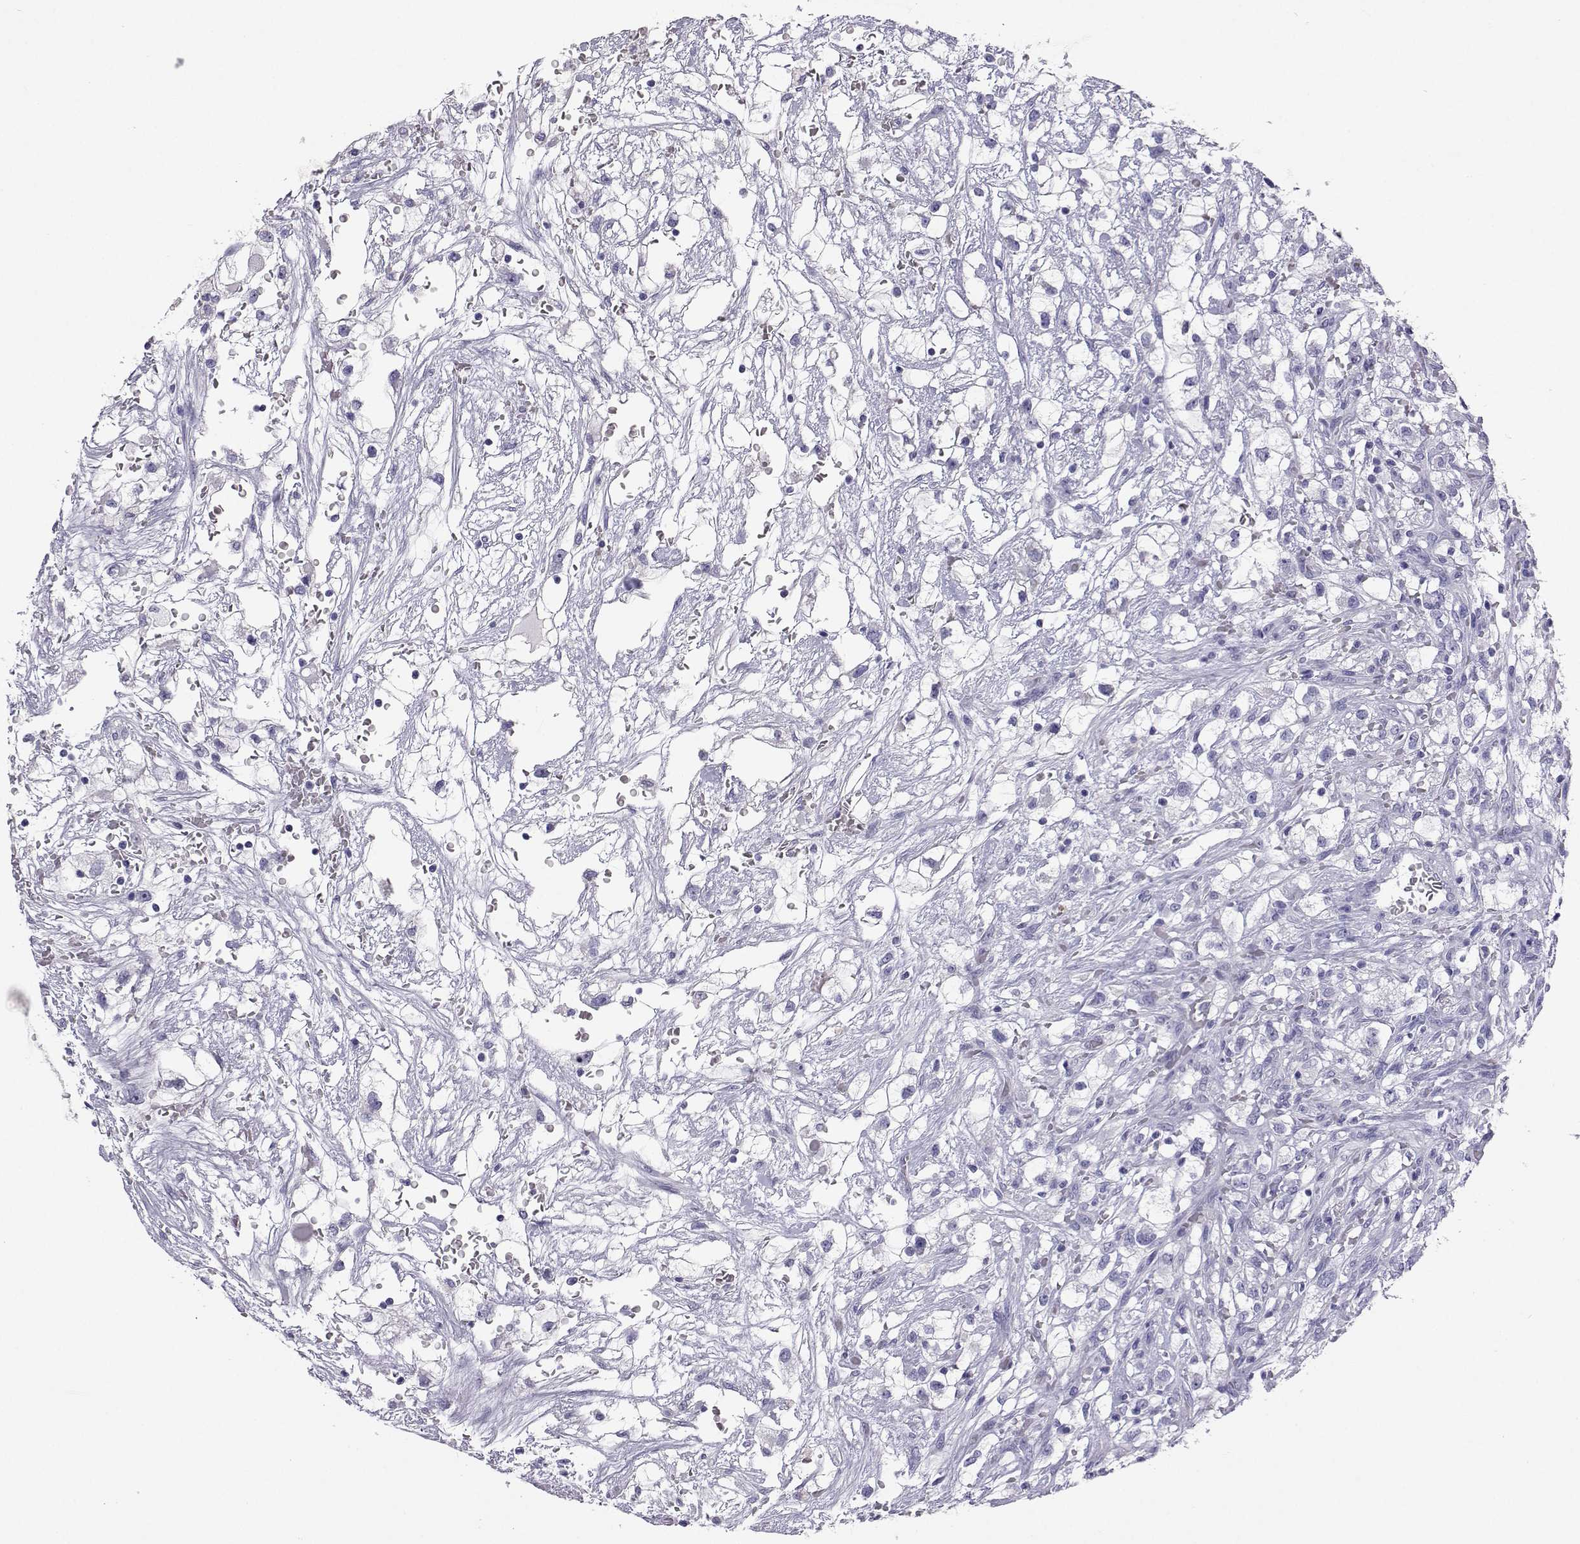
{"staining": {"intensity": "negative", "quantity": "none", "location": "none"}, "tissue": "renal cancer", "cell_type": "Tumor cells", "image_type": "cancer", "snomed": [{"axis": "morphology", "description": "Adenocarcinoma, NOS"}, {"axis": "topography", "description": "Kidney"}], "caption": "This is an immunohistochemistry (IHC) histopathology image of human renal adenocarcinoma. There is no staining in tumor cells.", "gene": "PLIN4", "patient": {"sex": "male", "age": 59}}